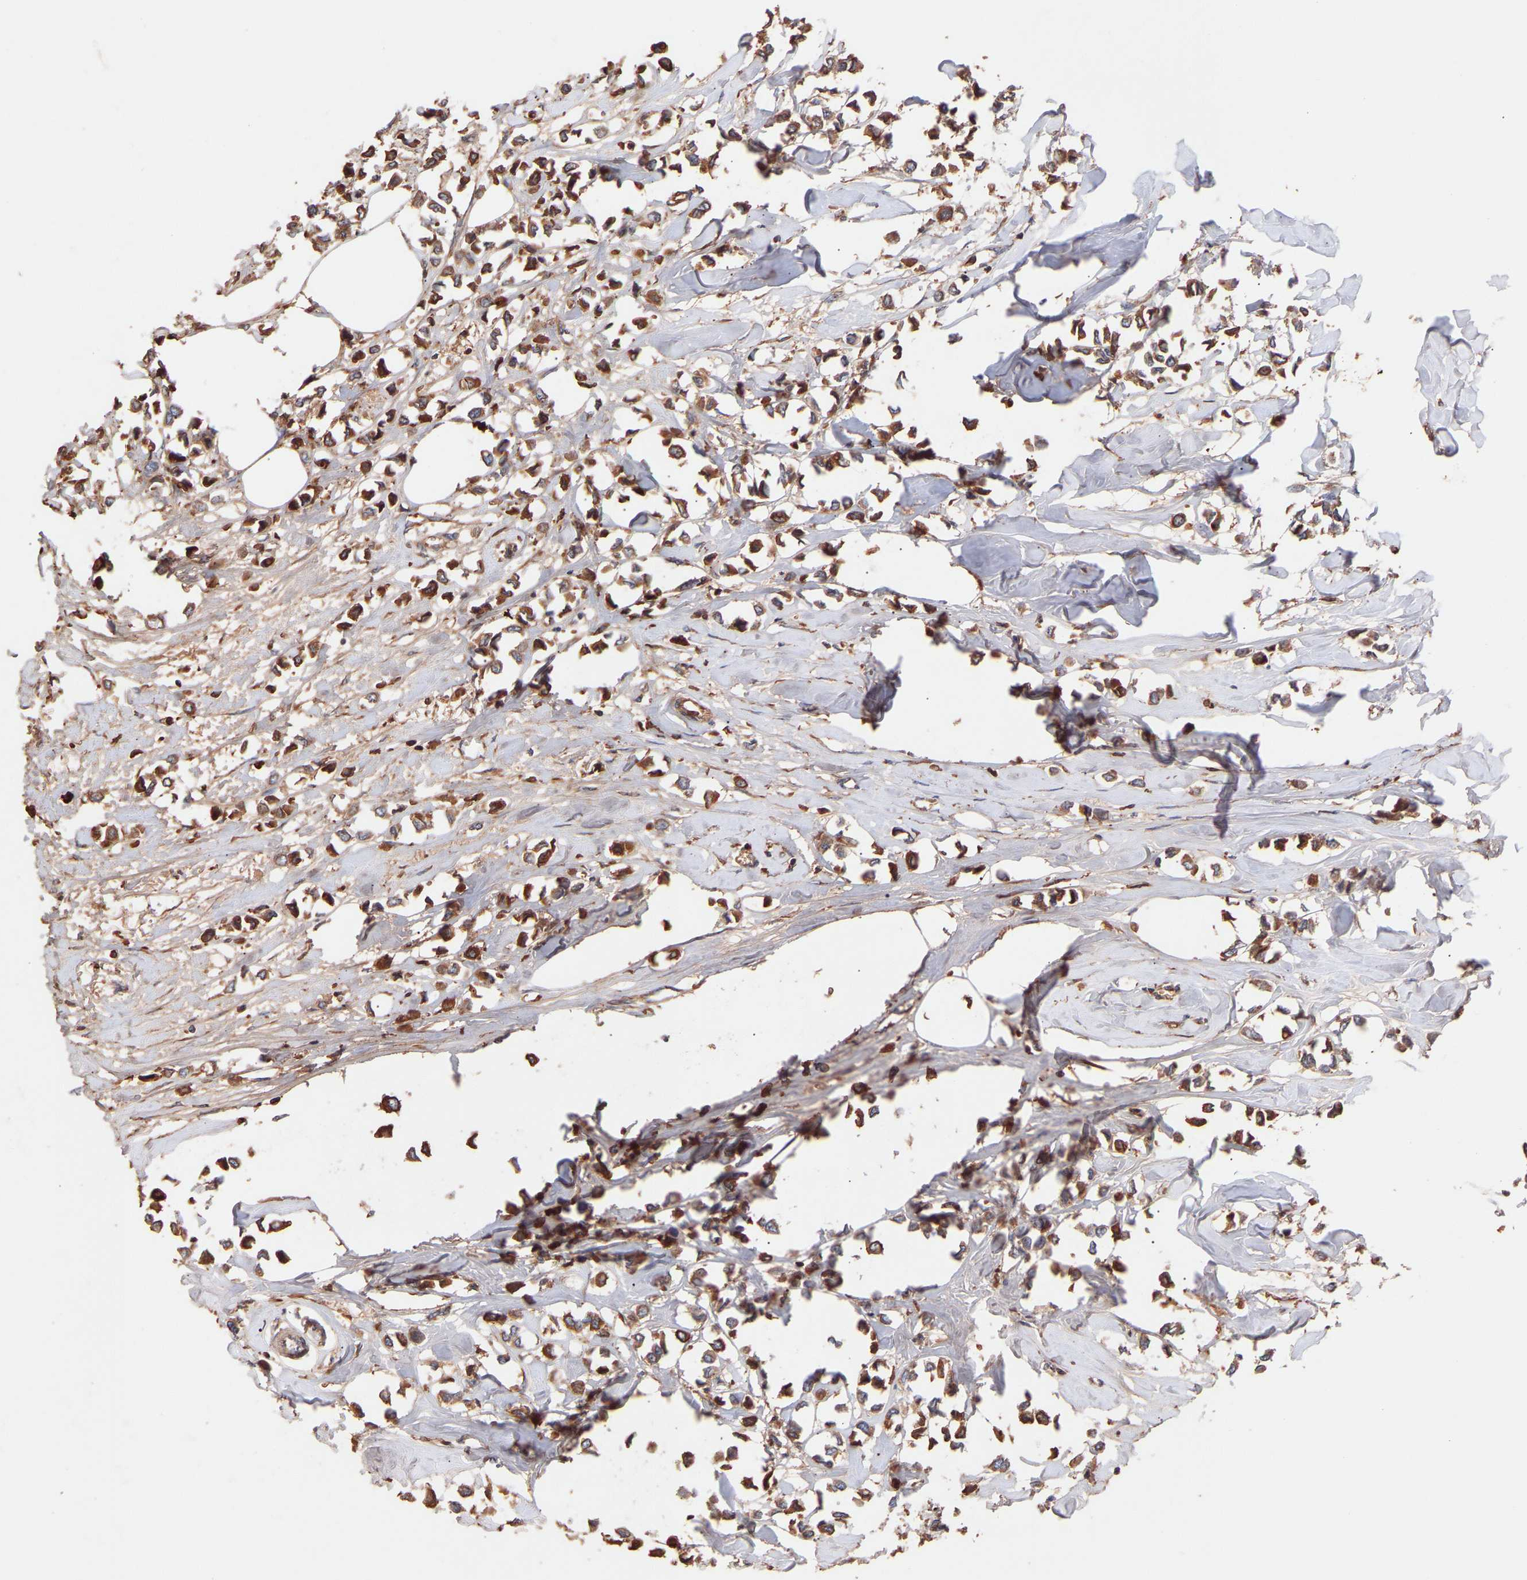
{"staining": {"intensity": "strong", "quantity": ">75%", "location": "cytoplasmic/membranous"}, "tissue": "breast cancer", "cell_type": "Tumor cells", "image_type": "cancer", "snomed": [{"axis": "morphology", "description": "Lobular carcinoma"}, {"axis": "topography", "description": "Breast"}], "caption": "Breast cancer (lobular carcinoma) stained with DAB immunohistochemistry (IHC) reveals high levels of strong cytoplasmic/membranous staining in approximately >75% of tumor cells. The protein is shown in brown color, while the nuclei are stained blue.", "gene": "TMEM268", "patient": {"sex": "female", "age": 51}}